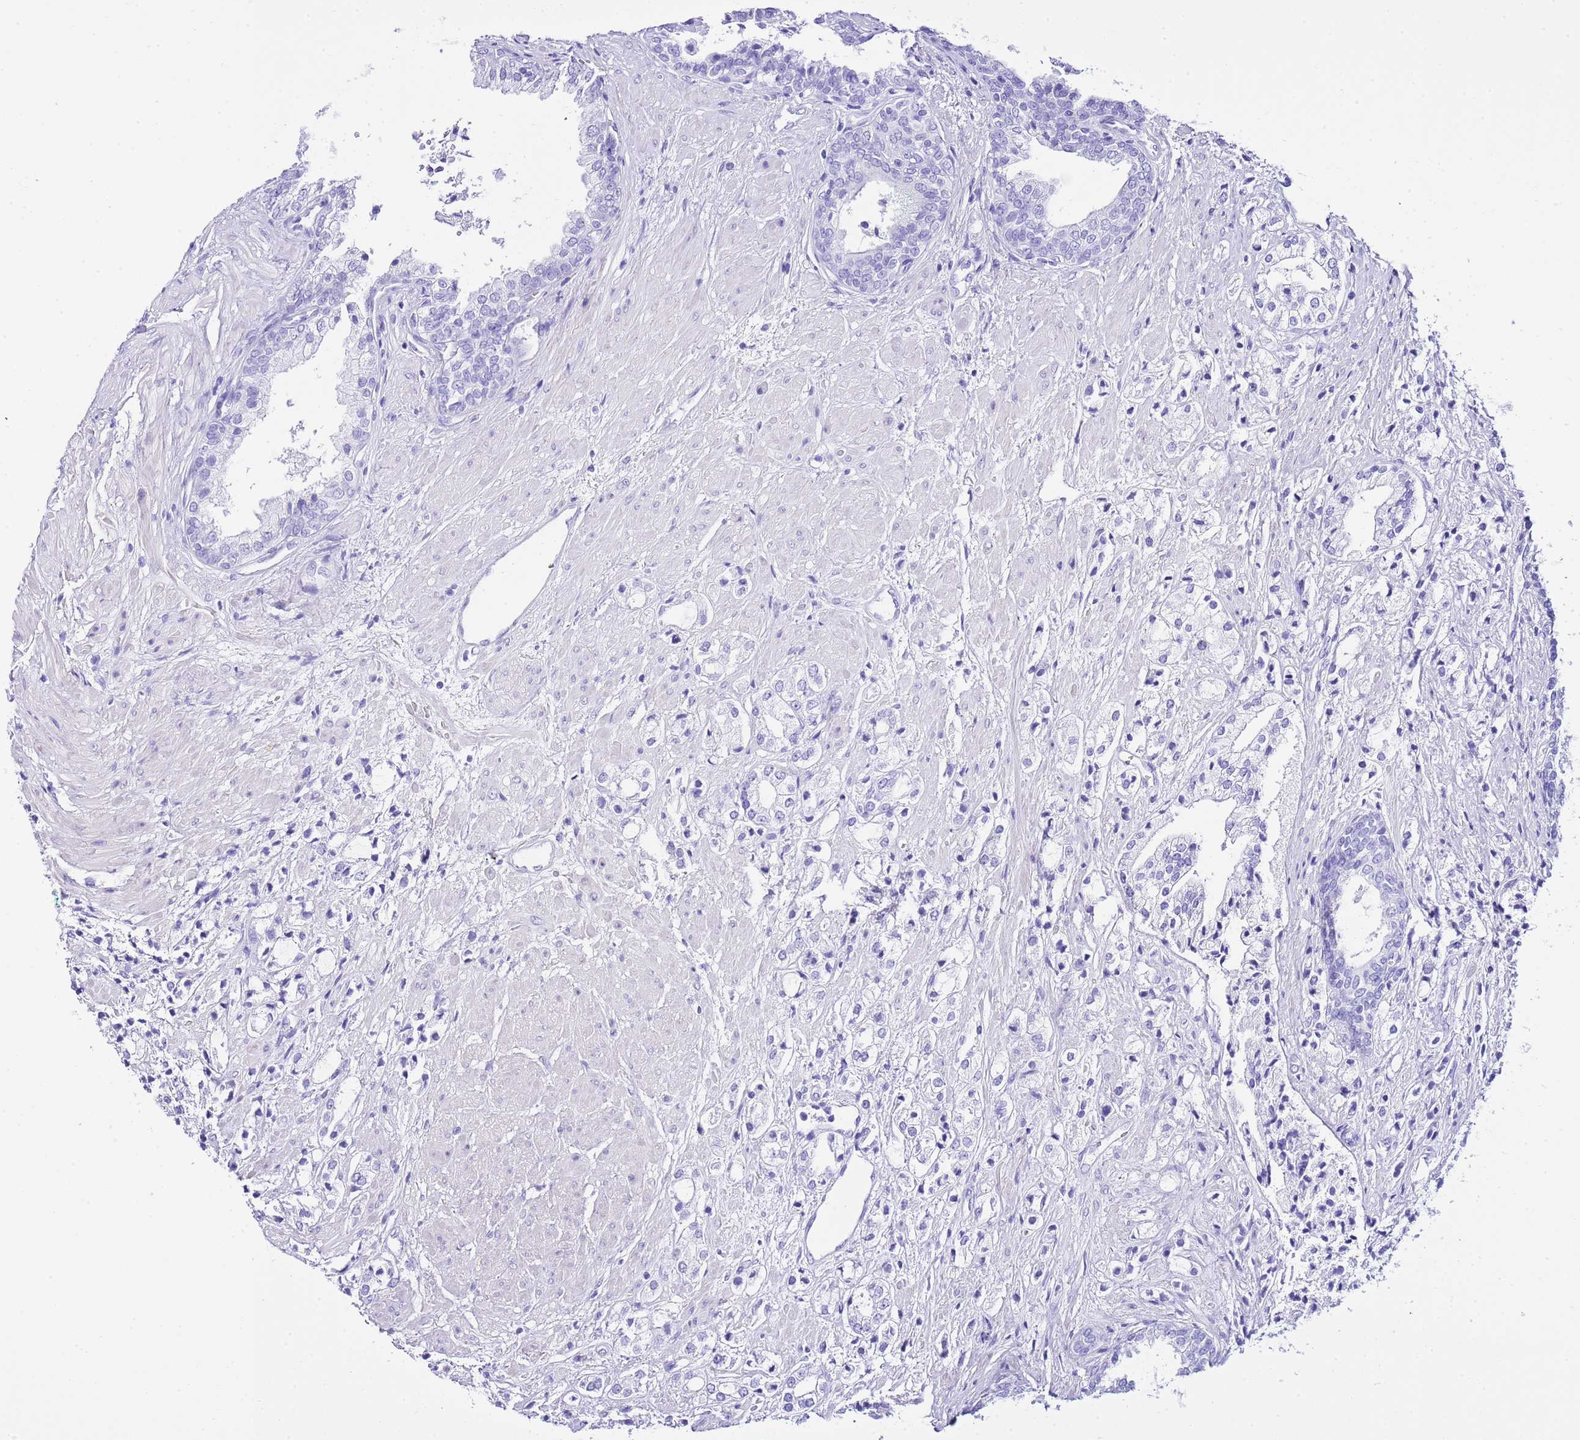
{"staining": {"intensity": "negative", "quantity": "none", "location": "none"}, "tissue": "prostate cancer", "cell_type": "Tumor cells", "image_type": "cancer", "snomed": [{"axis": "morphology", "description": "Adenocarcinoma, High grade"}, {"axis": "topography", "description": "Prostate"}], "caption": "Prostate cancer stained for a protein using immunohistochemistry (IHC) displays no expression tumor cells.", "gene": "KCNC1", "patient": {"sex": "male", "age": 50}}